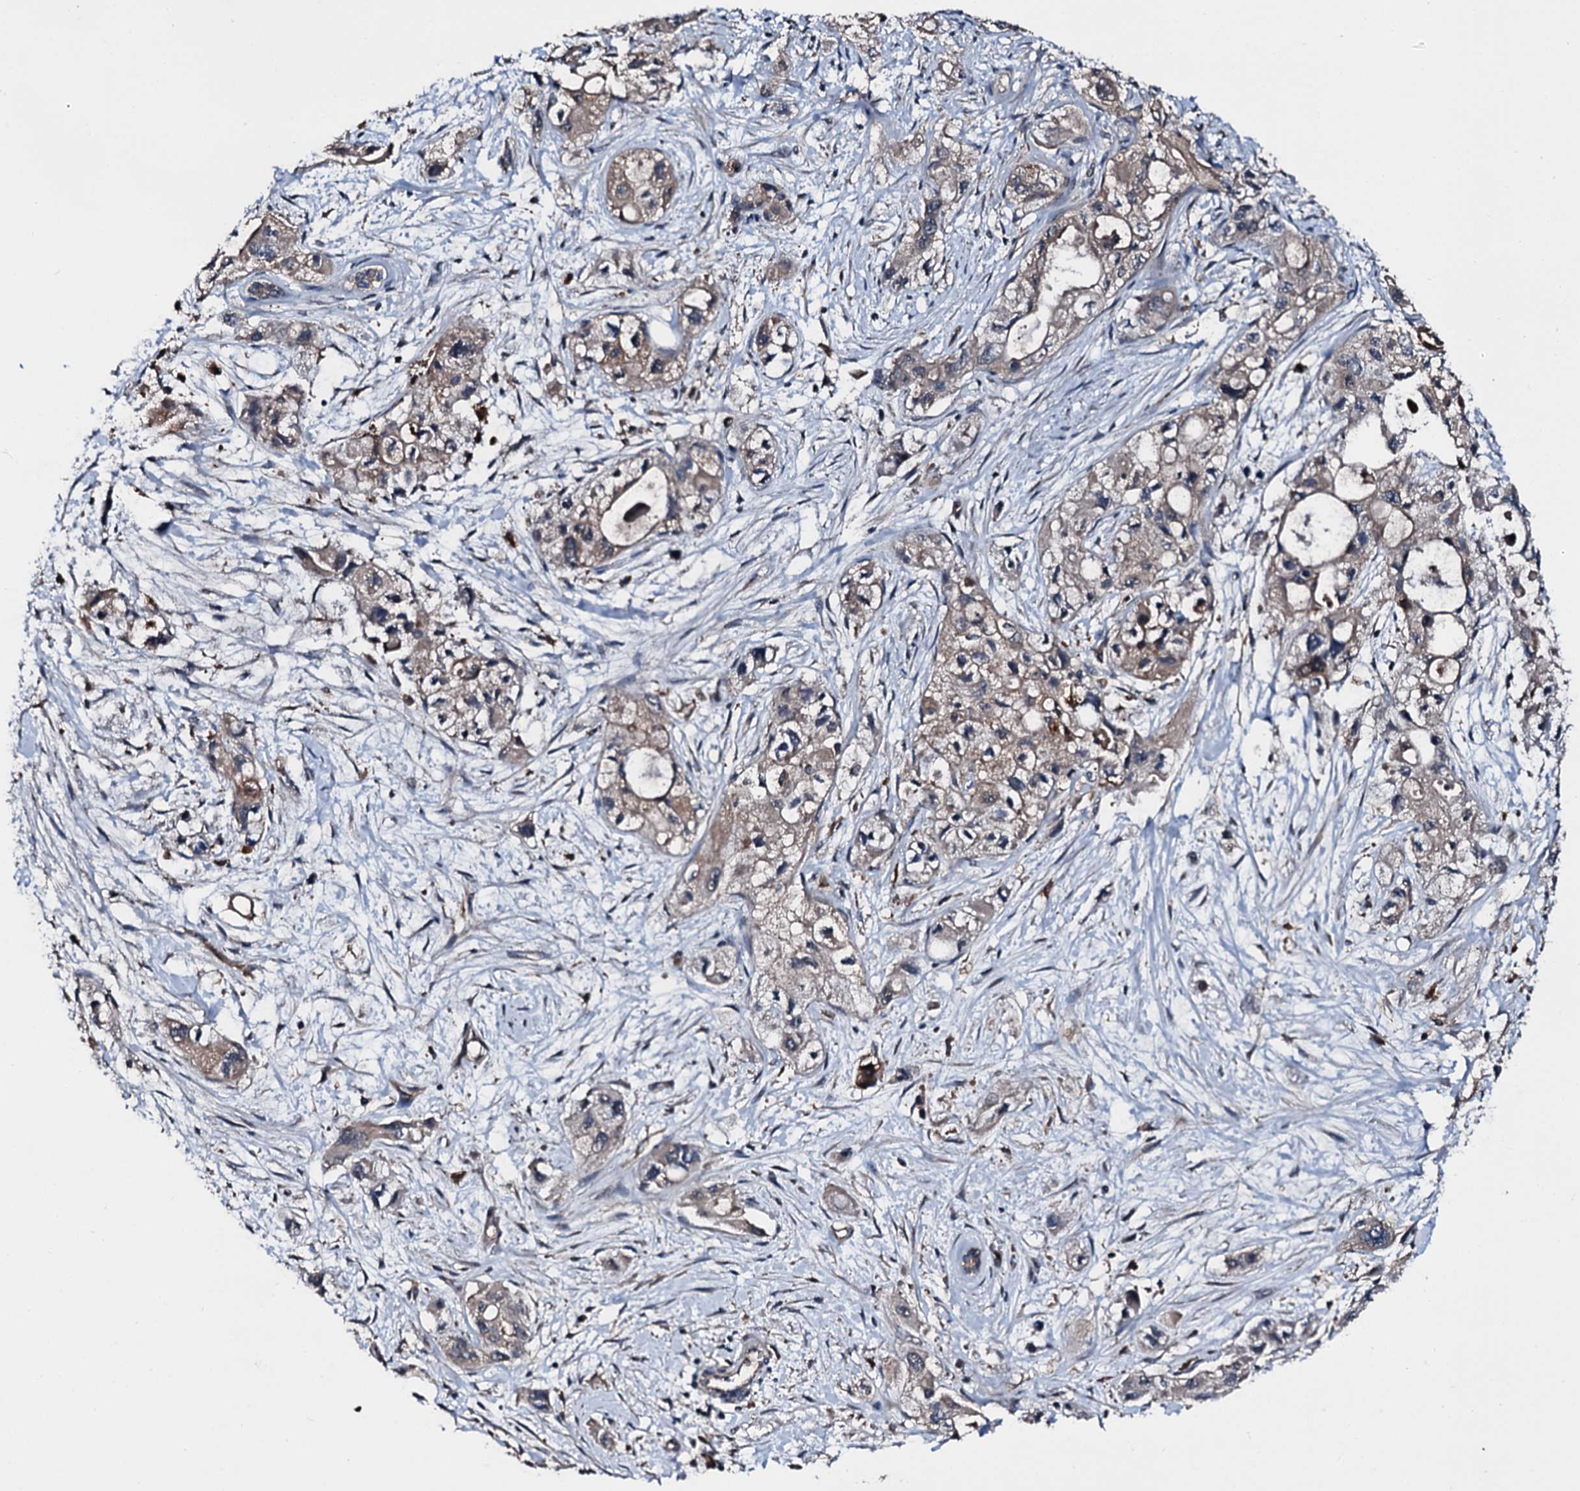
{"staining": {"intensity": "weak", "quantity": "<25%", "location": "cytoplasmic/membranous"}, "tissue": "pancreatic cancer", "cell_type": "Tumor cells", "image_type": "cancer", "snomed": [{"axis": "morphology", "description": "Adenocarcinoma, NOS"}, {"axis": "topography", "description": "Pancreas"}], "caption": "The micrograph demonstrates no significant staining in tumor cells of pancreatic cancer (adenocarcinoma).", "gene": "FGD4", "patient": {"sex": "male", "age": 75}}